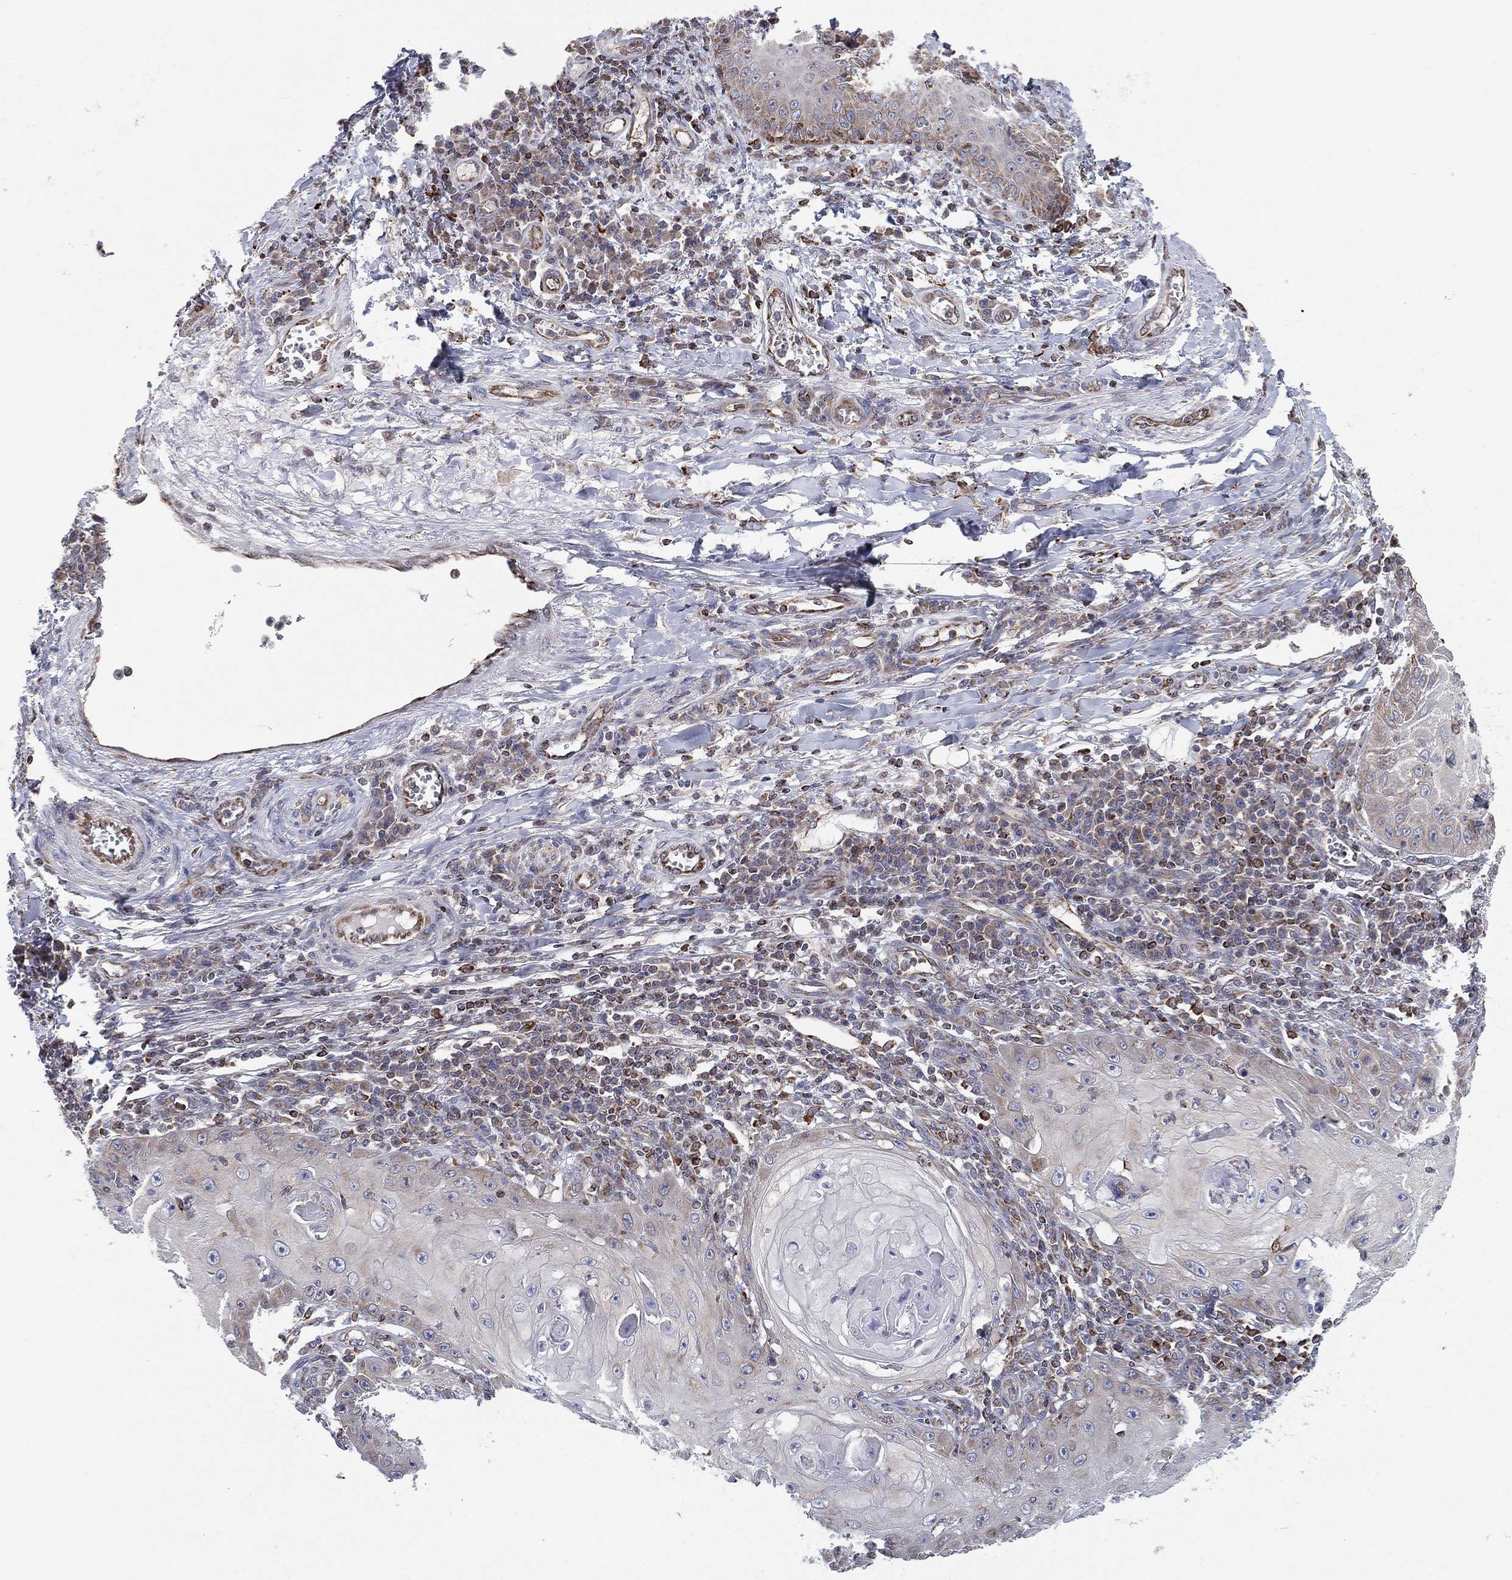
{"staining": {"intensity": "weak", "quantity": "<25%", "location": "cytoplasmic/membranous"}, "tissue": "skin cancer", "cell_type": "Tumor cells", "image_type": "cancer", "snomed": [{"axis": "morphology", "description": "Squamous cell carcinoma, NOS"}, {"axis": "topography", "description": "Skin"}], "caption": "A photomicrograph of skin squamous cell carcinoma stained for a protein exhibits no brown staining in tumor cells.", "gene": "CYB5B", "patient": {"sex": "male", "age": 70}}